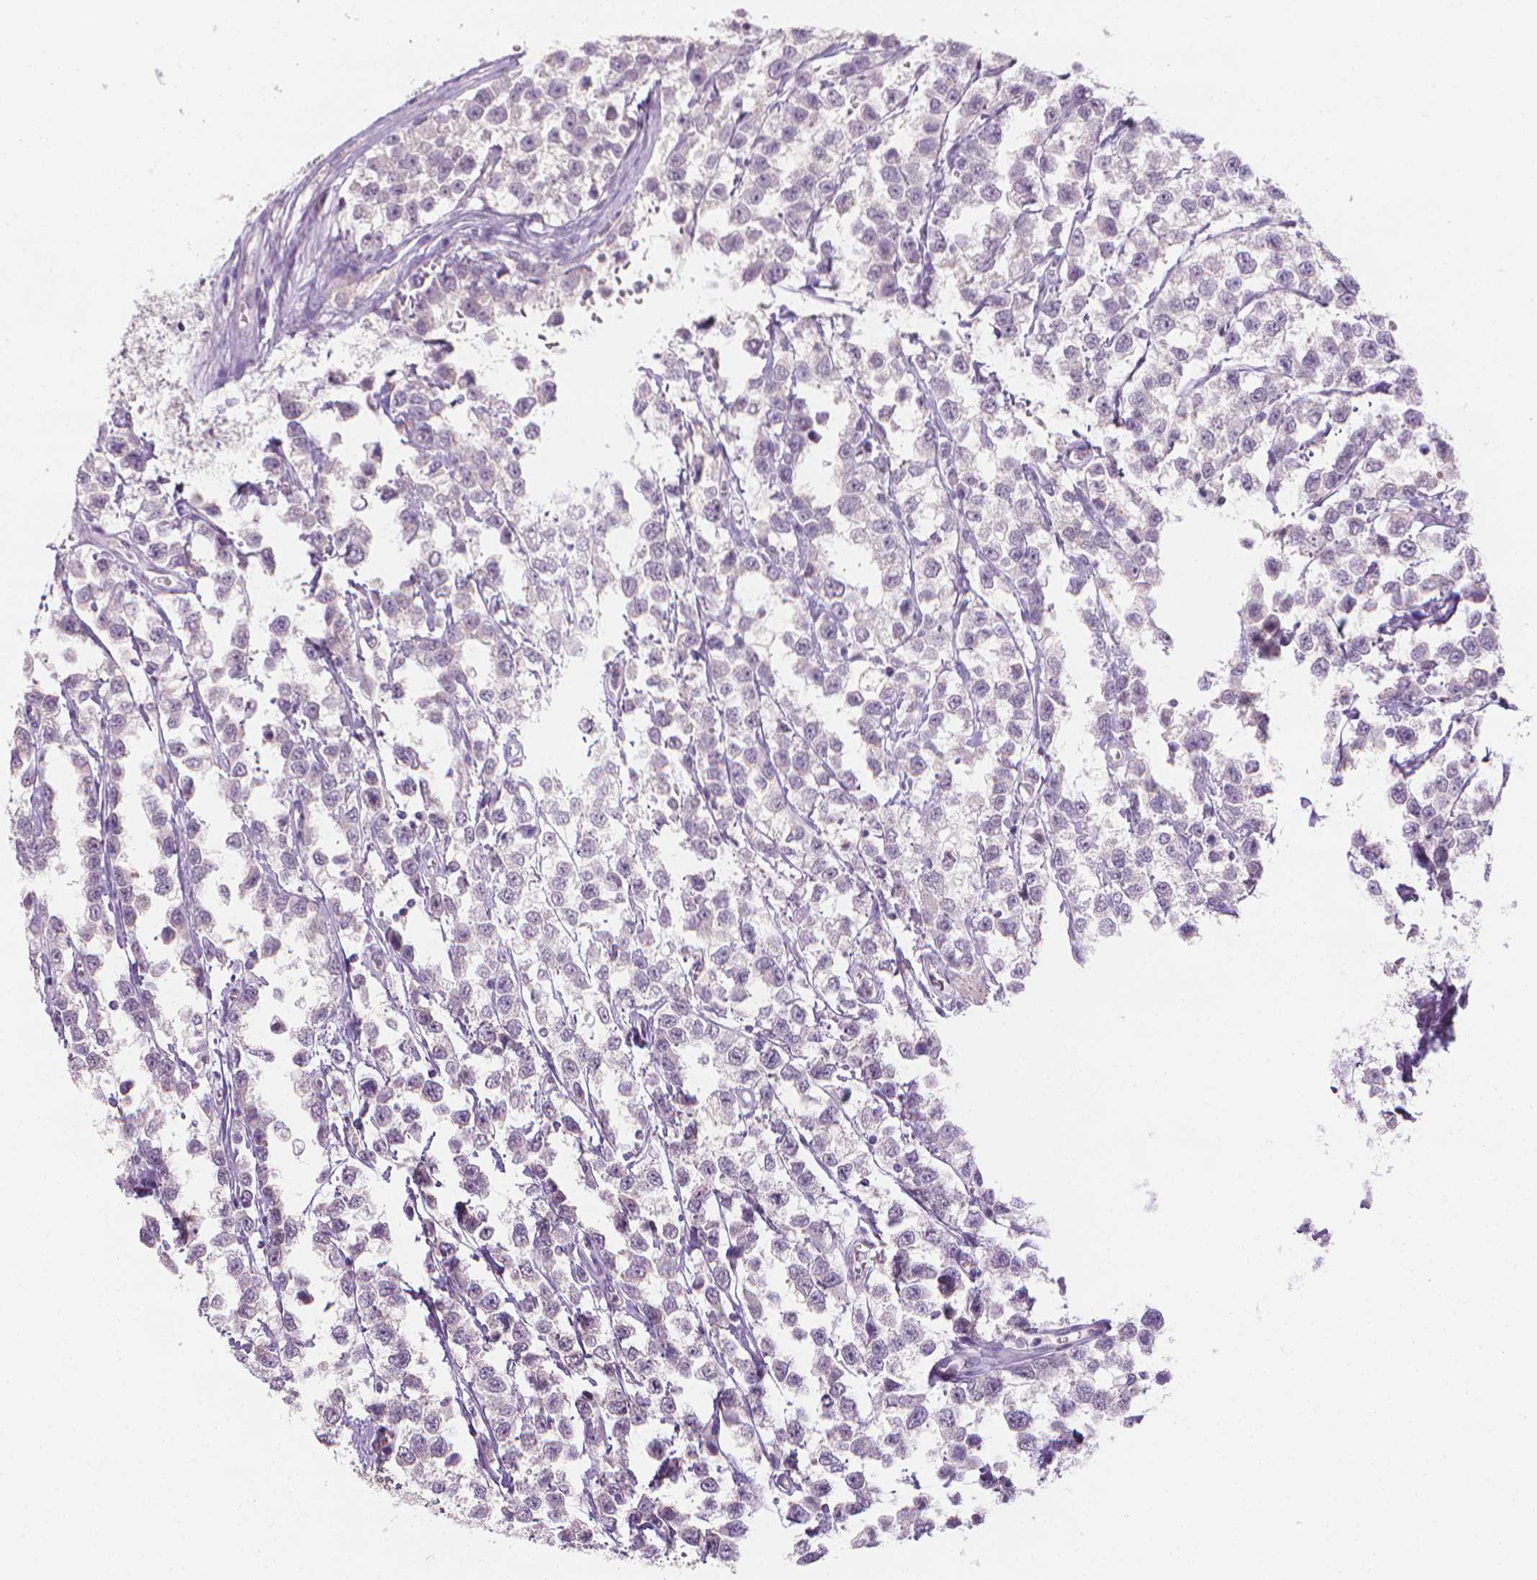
{"staining": {"intensity": "negative", "quantity": "none", "location": "none"}, "tissue": "testis cancer", "cell_type": "Tumor cells", "image_type": "cancer", "snomed": [{"axis": "morphology", "description": "Seminoma, NOS"}, {"axis": "topography", "description": "Testis"}], "caption": "Immunohistochemistry (IHC) histopathology image of neoplastic tissue: seminoma (testis) stained with DAB reveals no significant protein staining in tumor cells.", "gene": "FASN", "patient": {"sex": "male", "age": 34}}